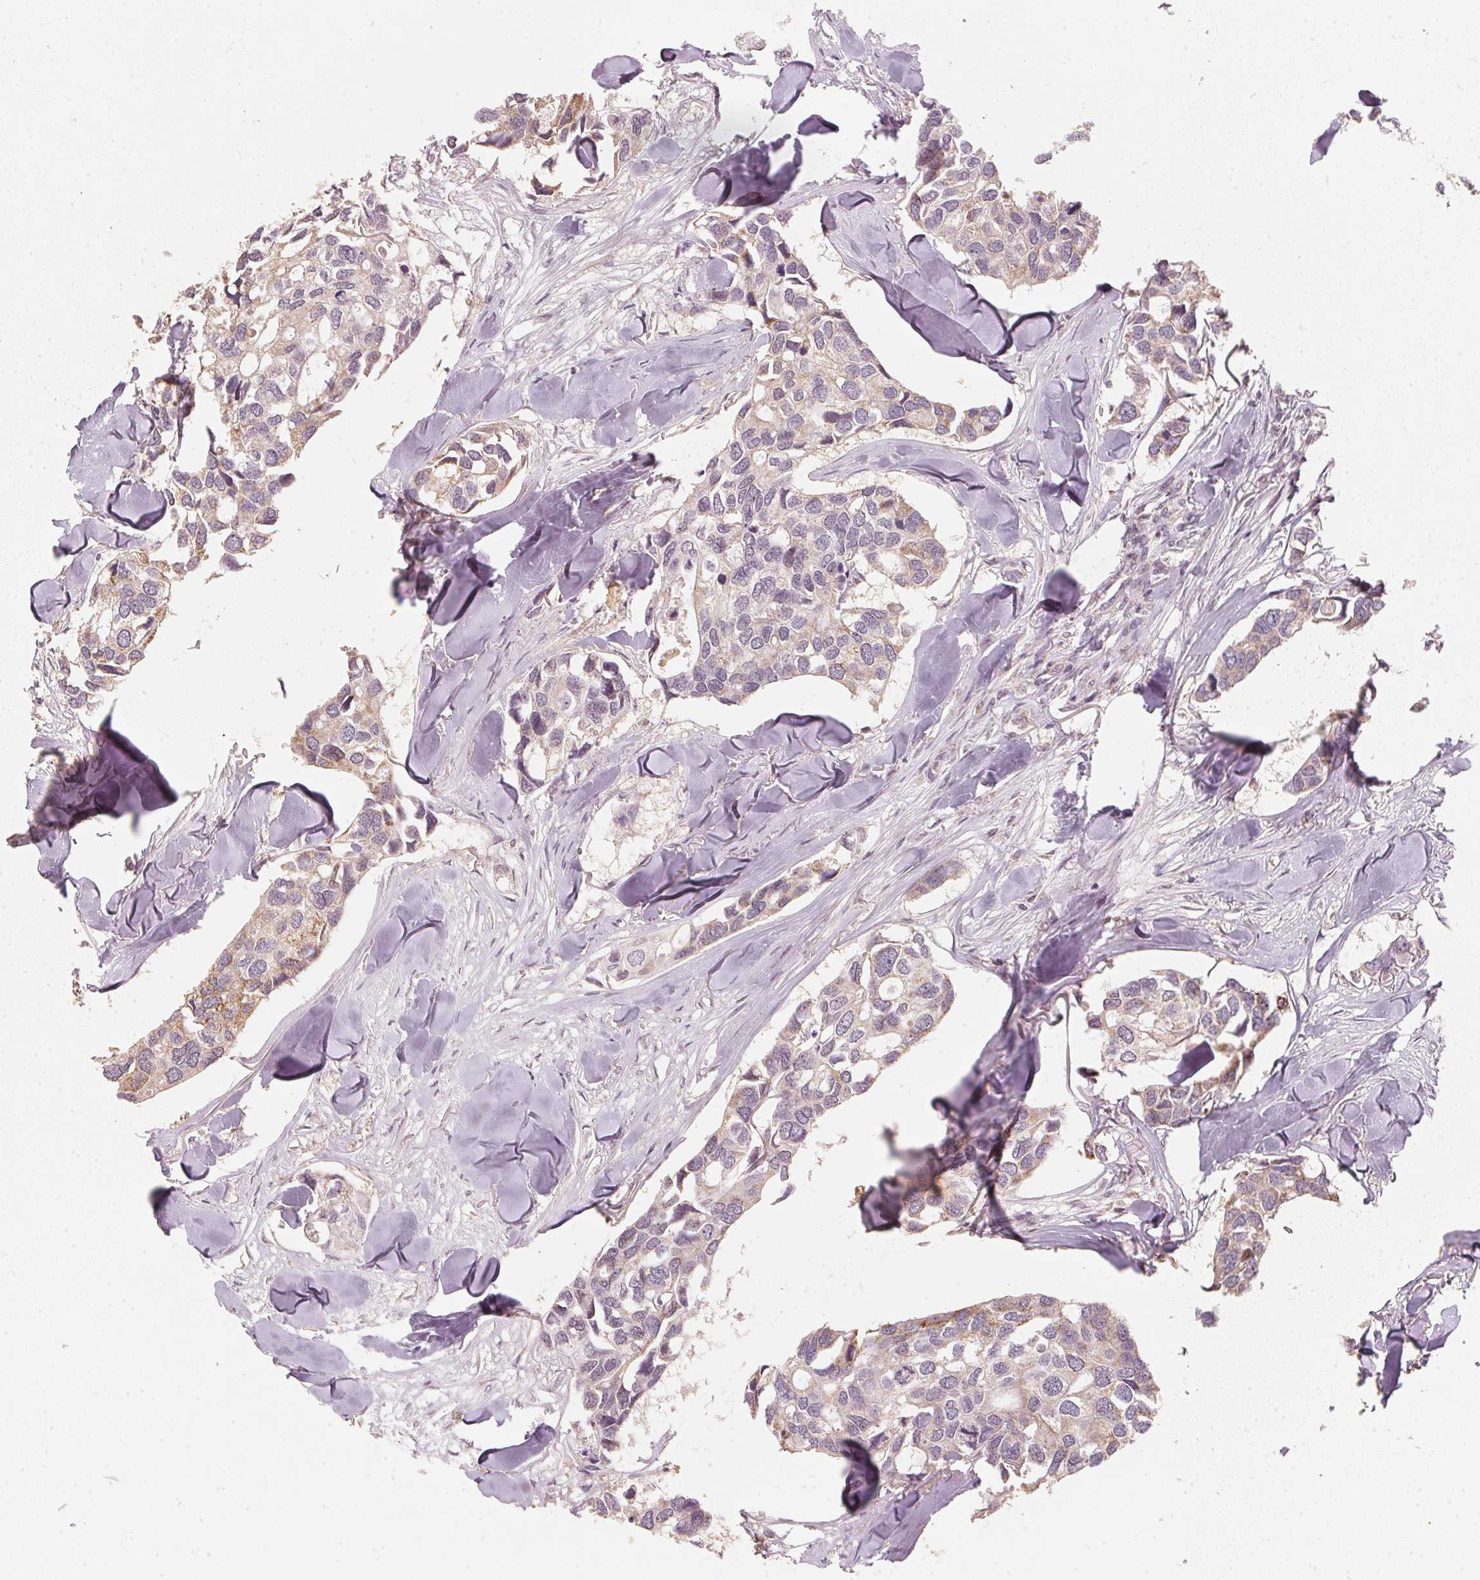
{"staining": {"intensity": "weak", "quantity": "25%-75%", "location": "cytoplasmic/membranous"}, "tissue": "breast cancer", "cell_type": "Tumor cells", "image_type": "cancer", "snomed": [{"axis": "morphology", "description": "Duct carcinoma"}, {"axis": "topography", "description": "Breast"}], "caption": "This is a histology image of immunohistochemistry staining of invasive ductal carcinoma (breast), which shows weak expression in the cytoplasmic/membranous of tumor cells.", "gene": "C2orf73", "patient": {"sex": "female", "age": 83}}